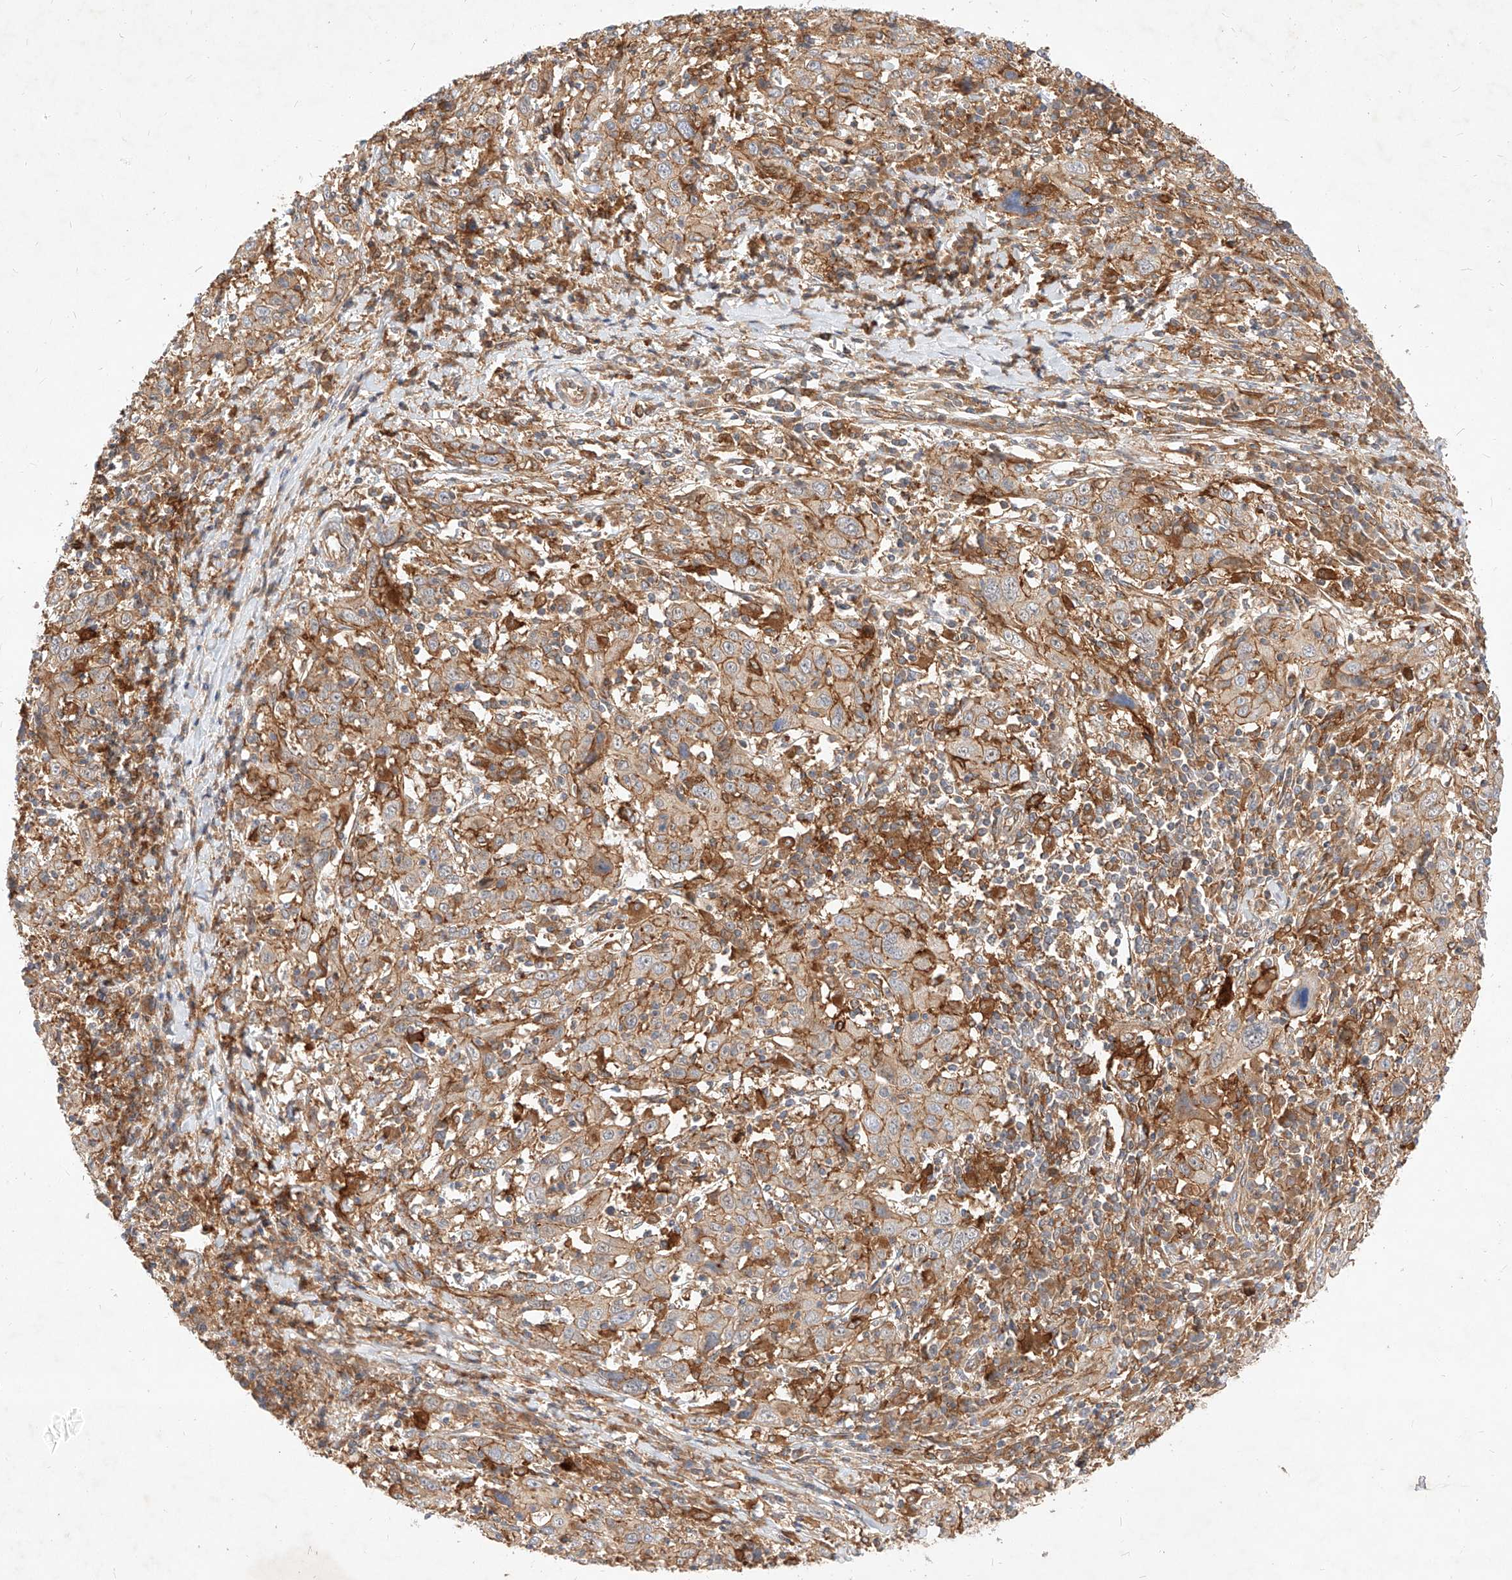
{"staining": {"intensity": "moderate", "quantity": ">75%", "location": "cytoplasmic/membranous"}, "tissue": "cervical cancer", "cell_type": "Tumor cells", "image_type": "cancer", "snomed": [{"axis": "morphology", "description": "Squamous cell carcinoma, NOS"}, {"axis": "topography", "description": "Cervix"}], "caption": "A brown stain labels moderate cytoplasmic/membranous expression of a protein in human cervical cancer tumor cells.", "gene": "NFAM1", "patient": {"sex": "female", "age": 46}}